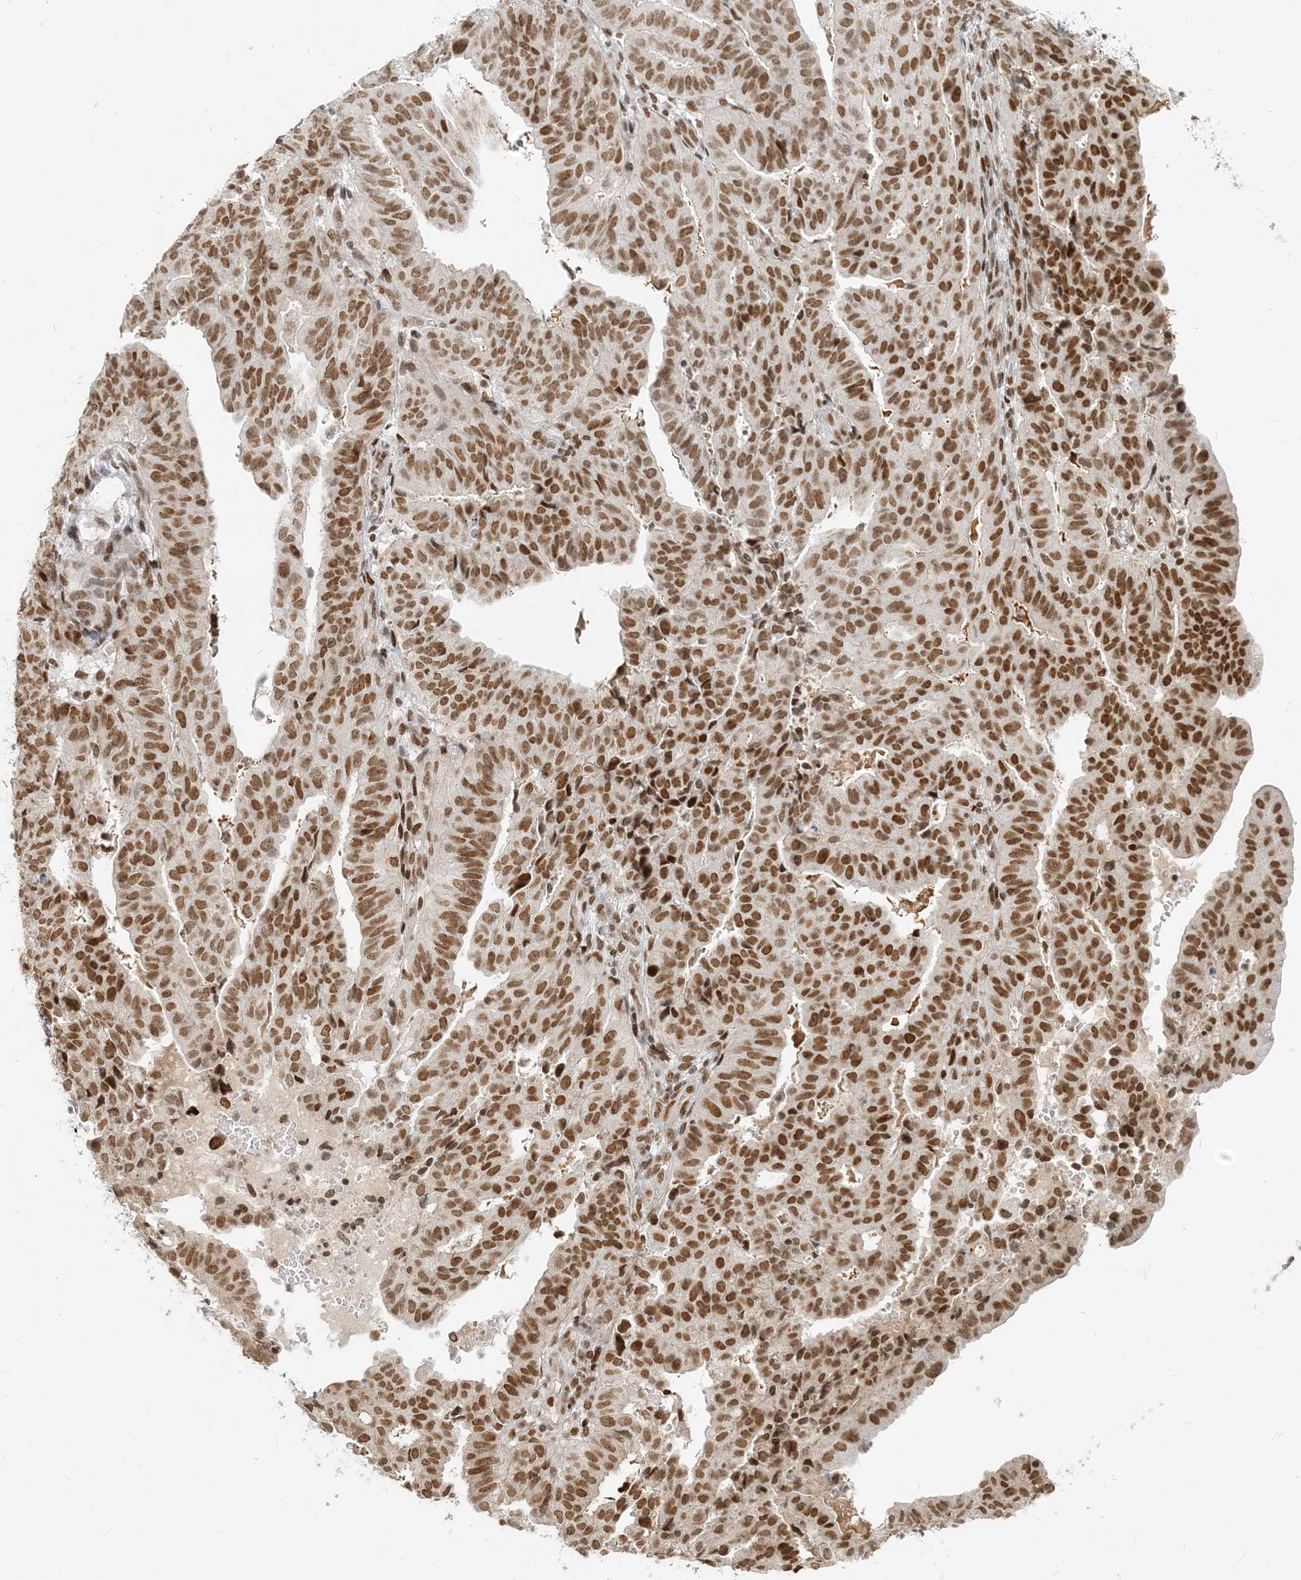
{"staining": {"intensity": "moderate", "quantity": ">75%", "location": "nuclear"}, "tissue": "endometrial cancer", "cell_type": "Tumor cells", "image_type": "cancer", "snomed": [{"axis": "morphology", "description": "Adenocarcinoma, NOS"}, {"axis": "topography", "description": "Uterus"}], "caption": "Immunohistochemical staining of human endometrial adenocarcinoma exhibits medium levels of moderate nuclear positivity in approximately >75% of tumor cells.", "gene": "BAZ1B", "patient": {"sex": "female", "age": 77}}